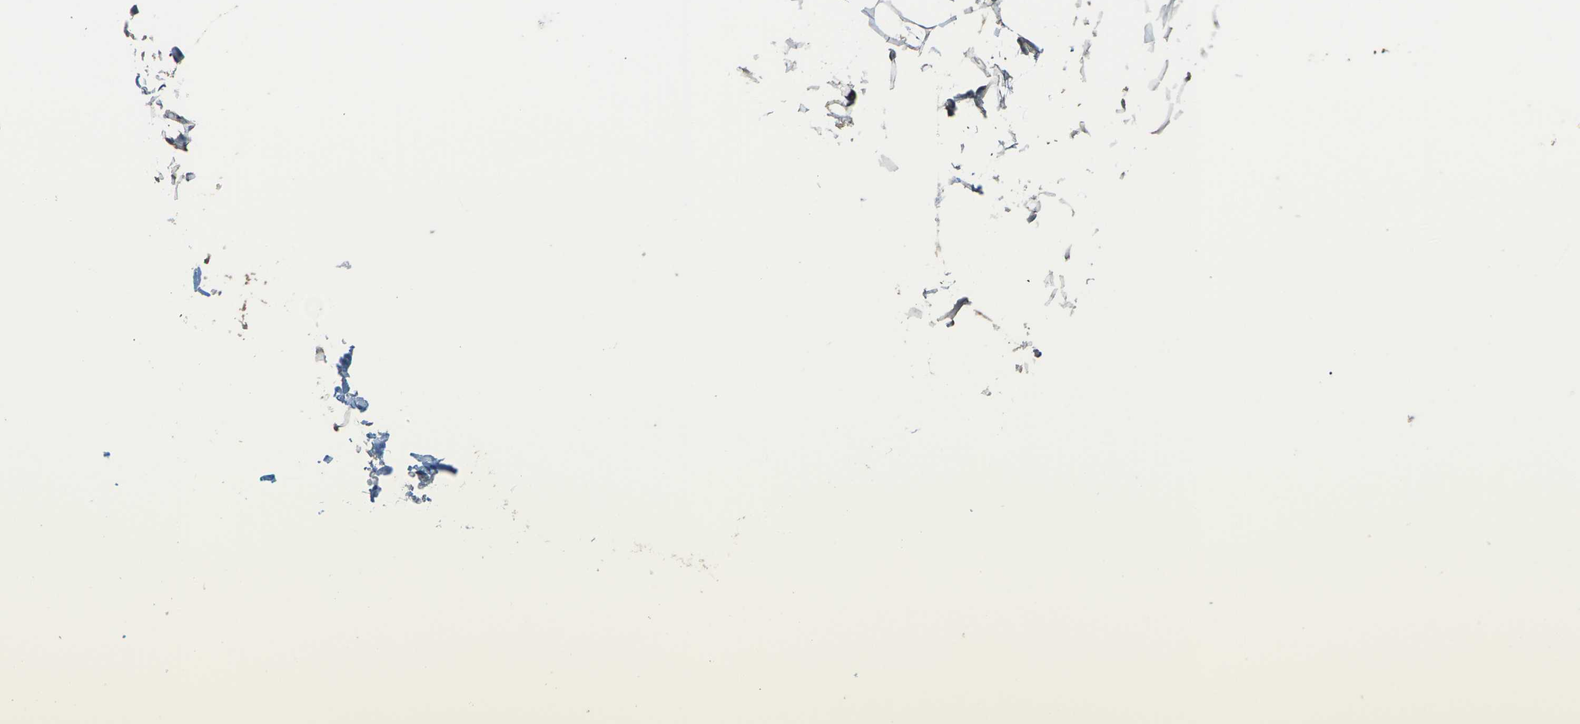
{"staining": {"intensity": "weak", "quantity": ">75%", "location": "cytoplasmic/membranous"}, "tissue": "adipose tissue", "cell_type": "Adipocytes", "image_type": "normal", "snomed": [{"axis": "morphology", "description": "Normal tissue, NOS"}, {"axis": "topography", "description": "Breast"}, {"axis": "topography", "description": "Adipose tissue"}], "caption": "Immunohistochemical staining of normal human adipose tissue shows weak cytoplasmic/membranous protein positivity in about >75% of adipocytes. Nuclei are stained in blue.", "gene": "CMTM4", "patient": {"sex": "female", "age": 25}}